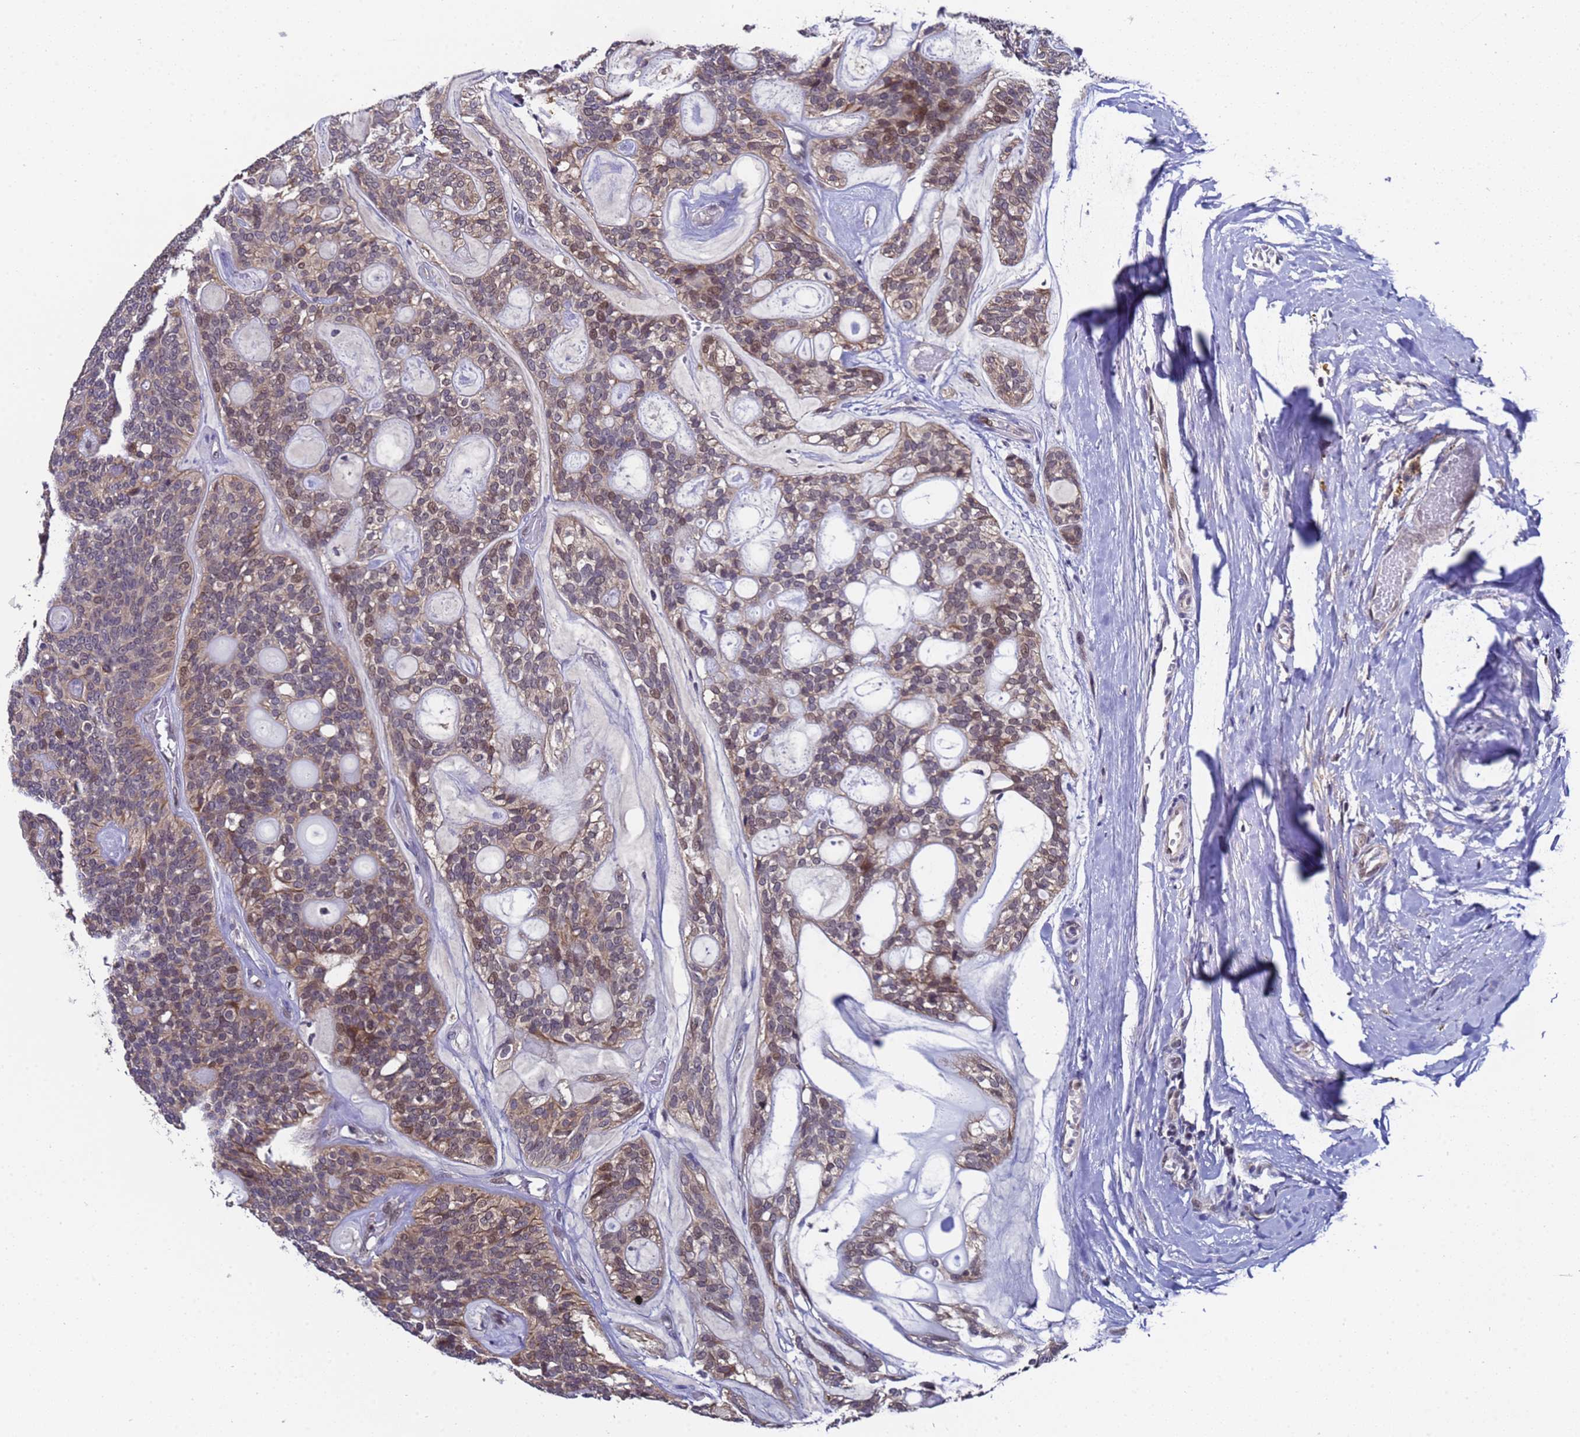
{"staining": {"intensity": "moderate", "quantity": "<25%", "location": "cytoplasmic/membranous,nuclear"}, "tissue": "head and neck cancer", "cell_type": "Tumor cells", "image_type": "cancer", "snomed": [{"axis": "morphology", "description": "Adenocarcinoma, NOS"}, {"axis": "topography", "description": "Head-Neck"}], "caption": "Human head and neck cancer (adenocarcinoma) stained for a protein (brown) displays moderate cytoplasmic/membranous and nuclear positive staining in approximately <25% of tumor cells.", "gene": "ANAPC13", "patient": {"sex": "male", "age": 66}}